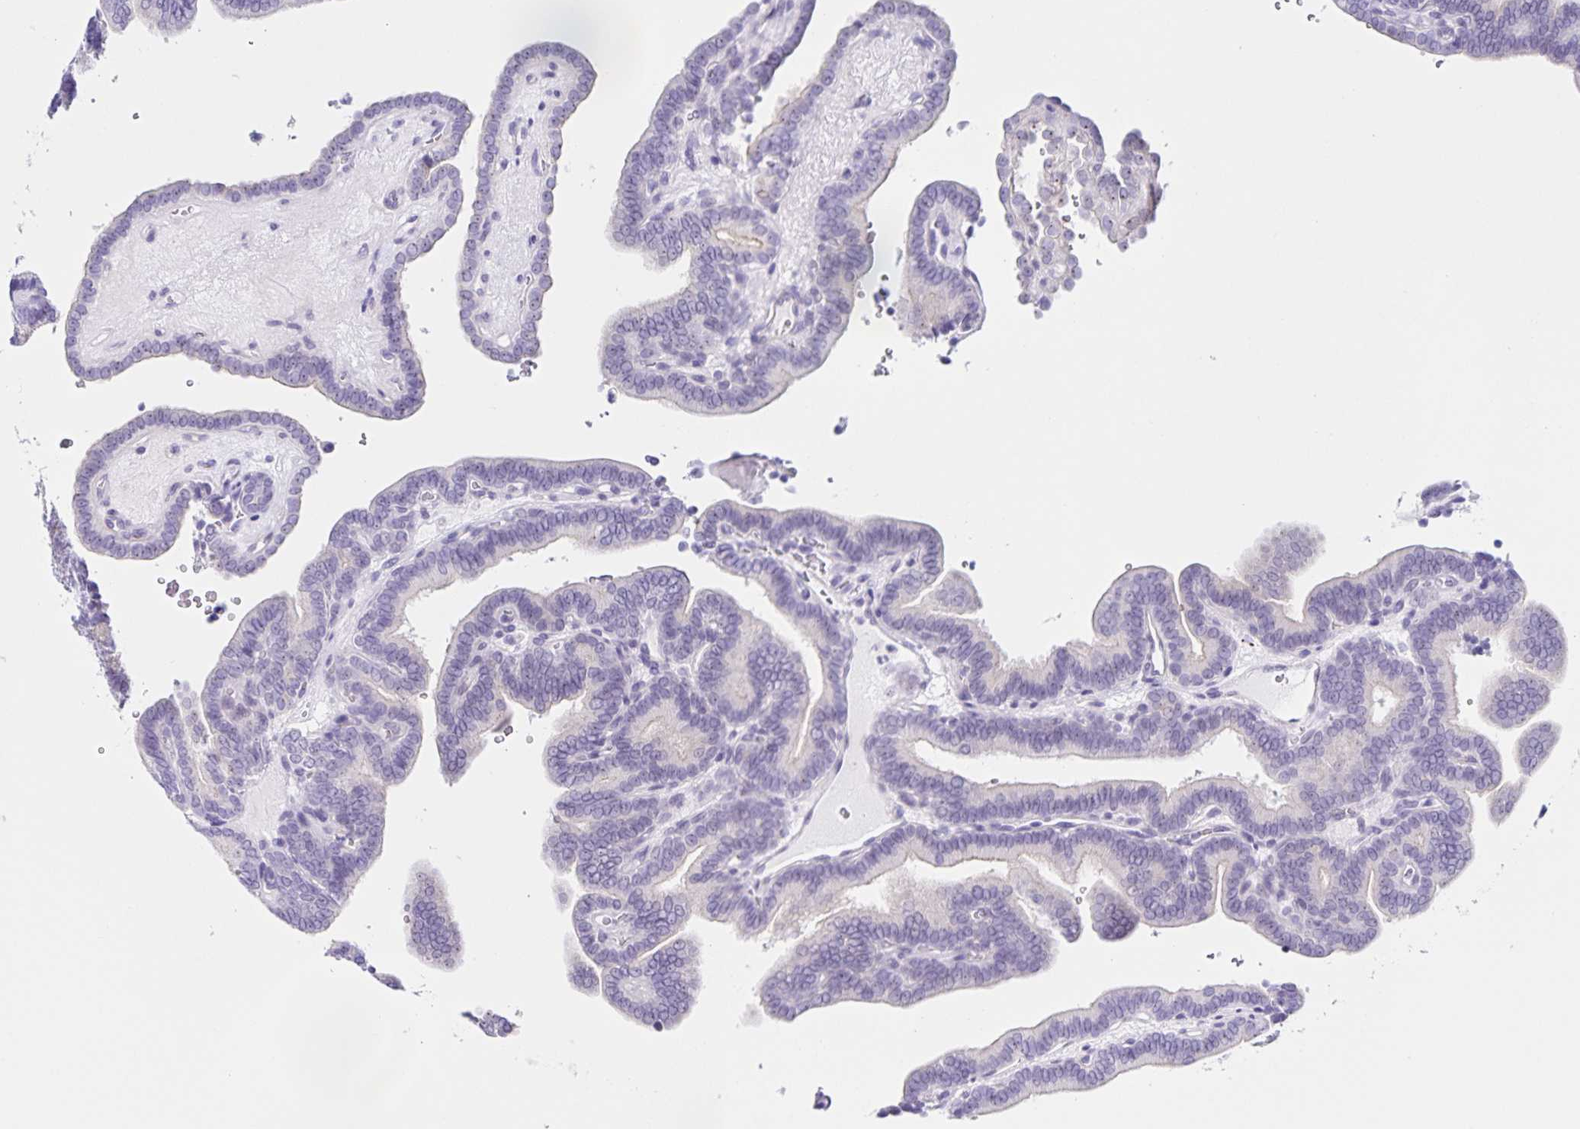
{"staining": {"intensity": "negative", "quantity": "none", "location": "none"}, "tissue": "thyroid cancer", "cell_type": "Tumor cells", "image_type": "cancer", "snomed": [{"axis": "morphology", "description": "Papillary adenocarcinoma, NOS"}, {"axis": "topography", "description": "Thyroid gland"}], "caption": "IHC image of thyroid cancer stained for a protein (brown), which shows no staining in tumor cells.", "gene": "FAM170A", "patient": {"sex": "female", "age": 21}}